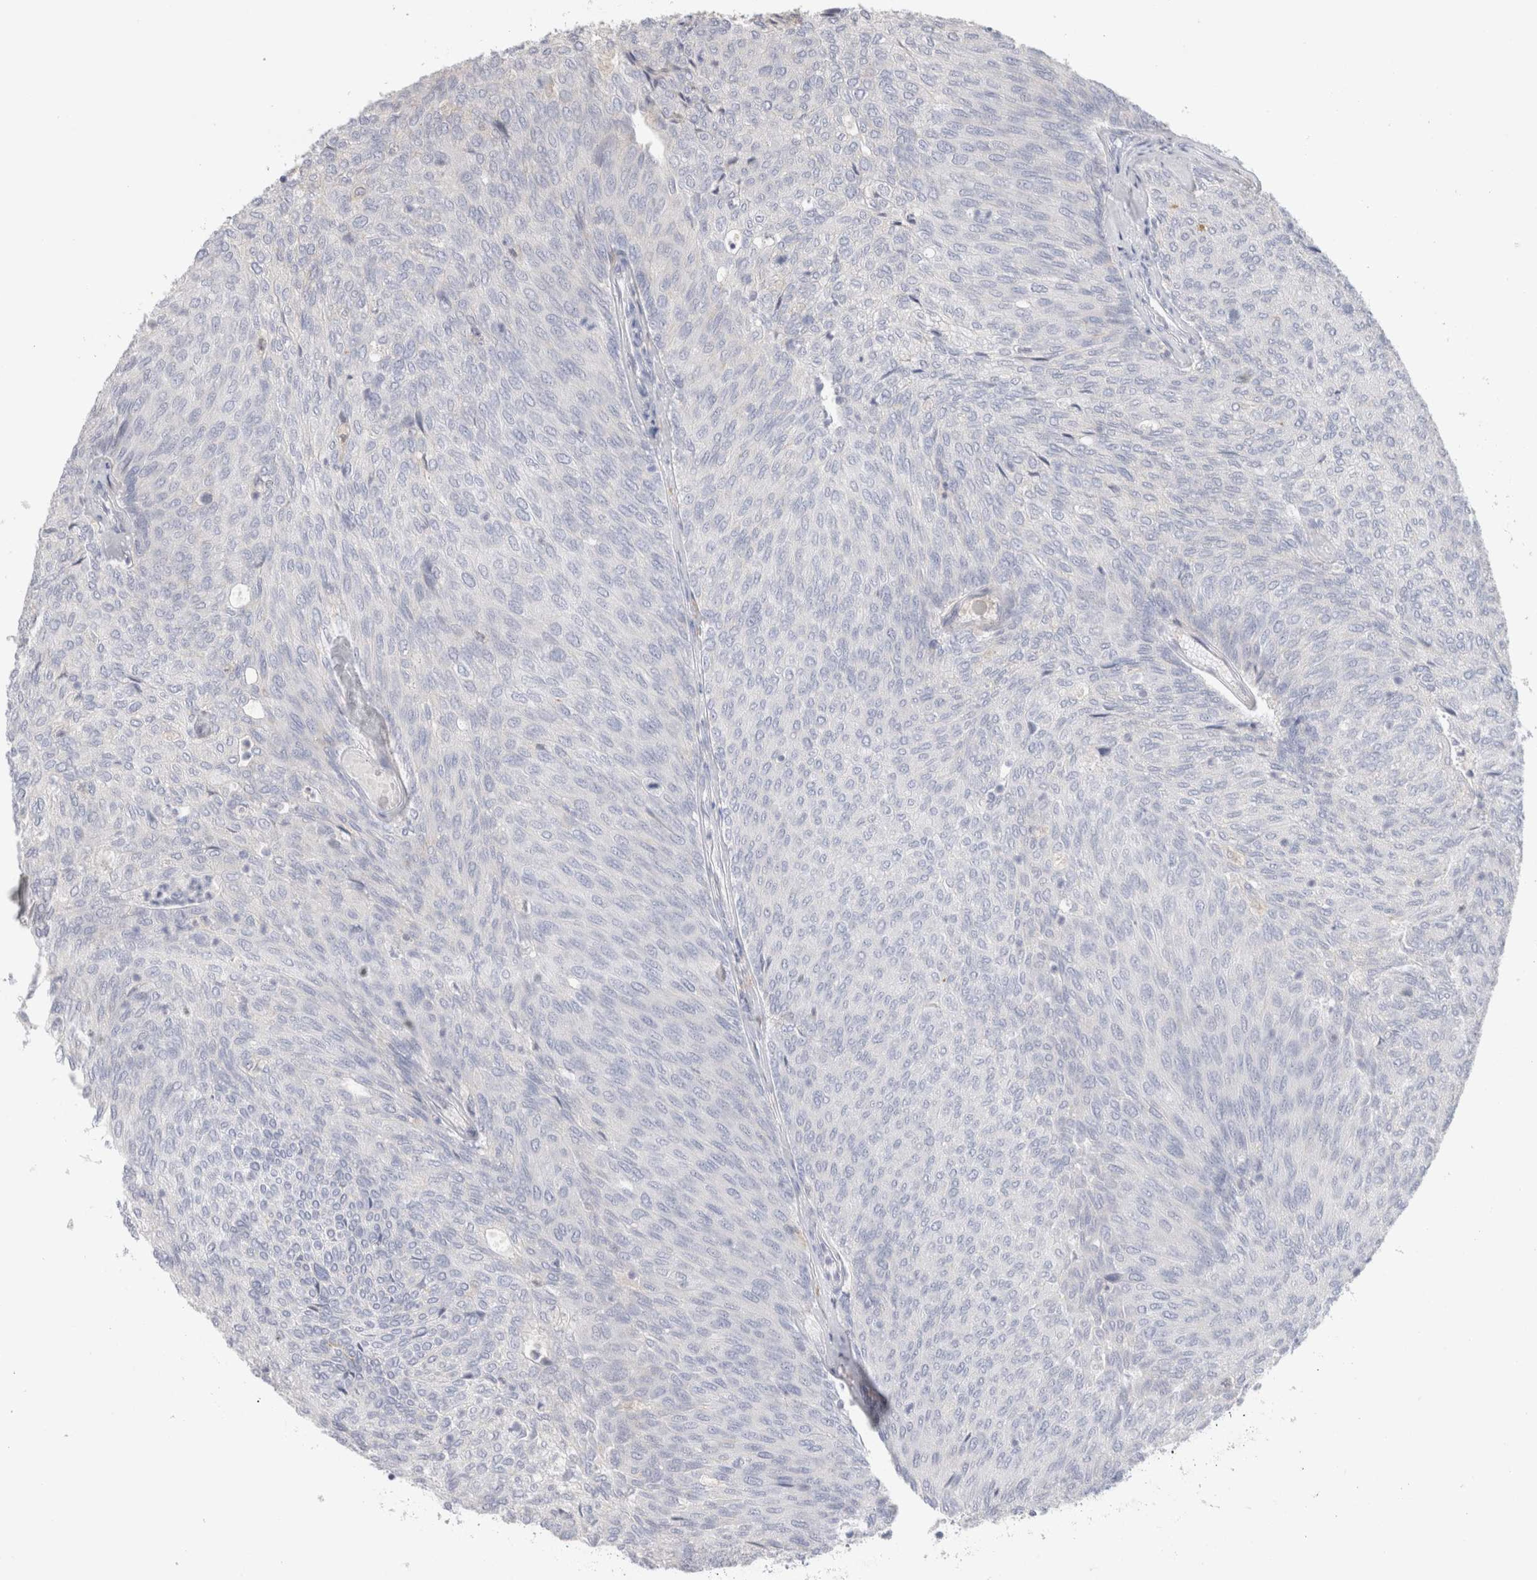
{"staining": {"intensity": "negative", "quantity": "none", "location": "none"}, "tissue": "urothelial cancer", "cell_type": "Tumor cells", "image_type": "cancer", "snomed": [{"axis": "morphology", "description": "Urothelial carcinoma, Low grade"}, {"axis": "topography", "description": "Urinary bladder"}], "caption": "This is an immunohistochemistry histopathology image of human low-grade urothelial carcinoma. There is no positivity in tumor cells.", "gene": "HPGDS", "patient": {"sex": "female", "age": 79}}